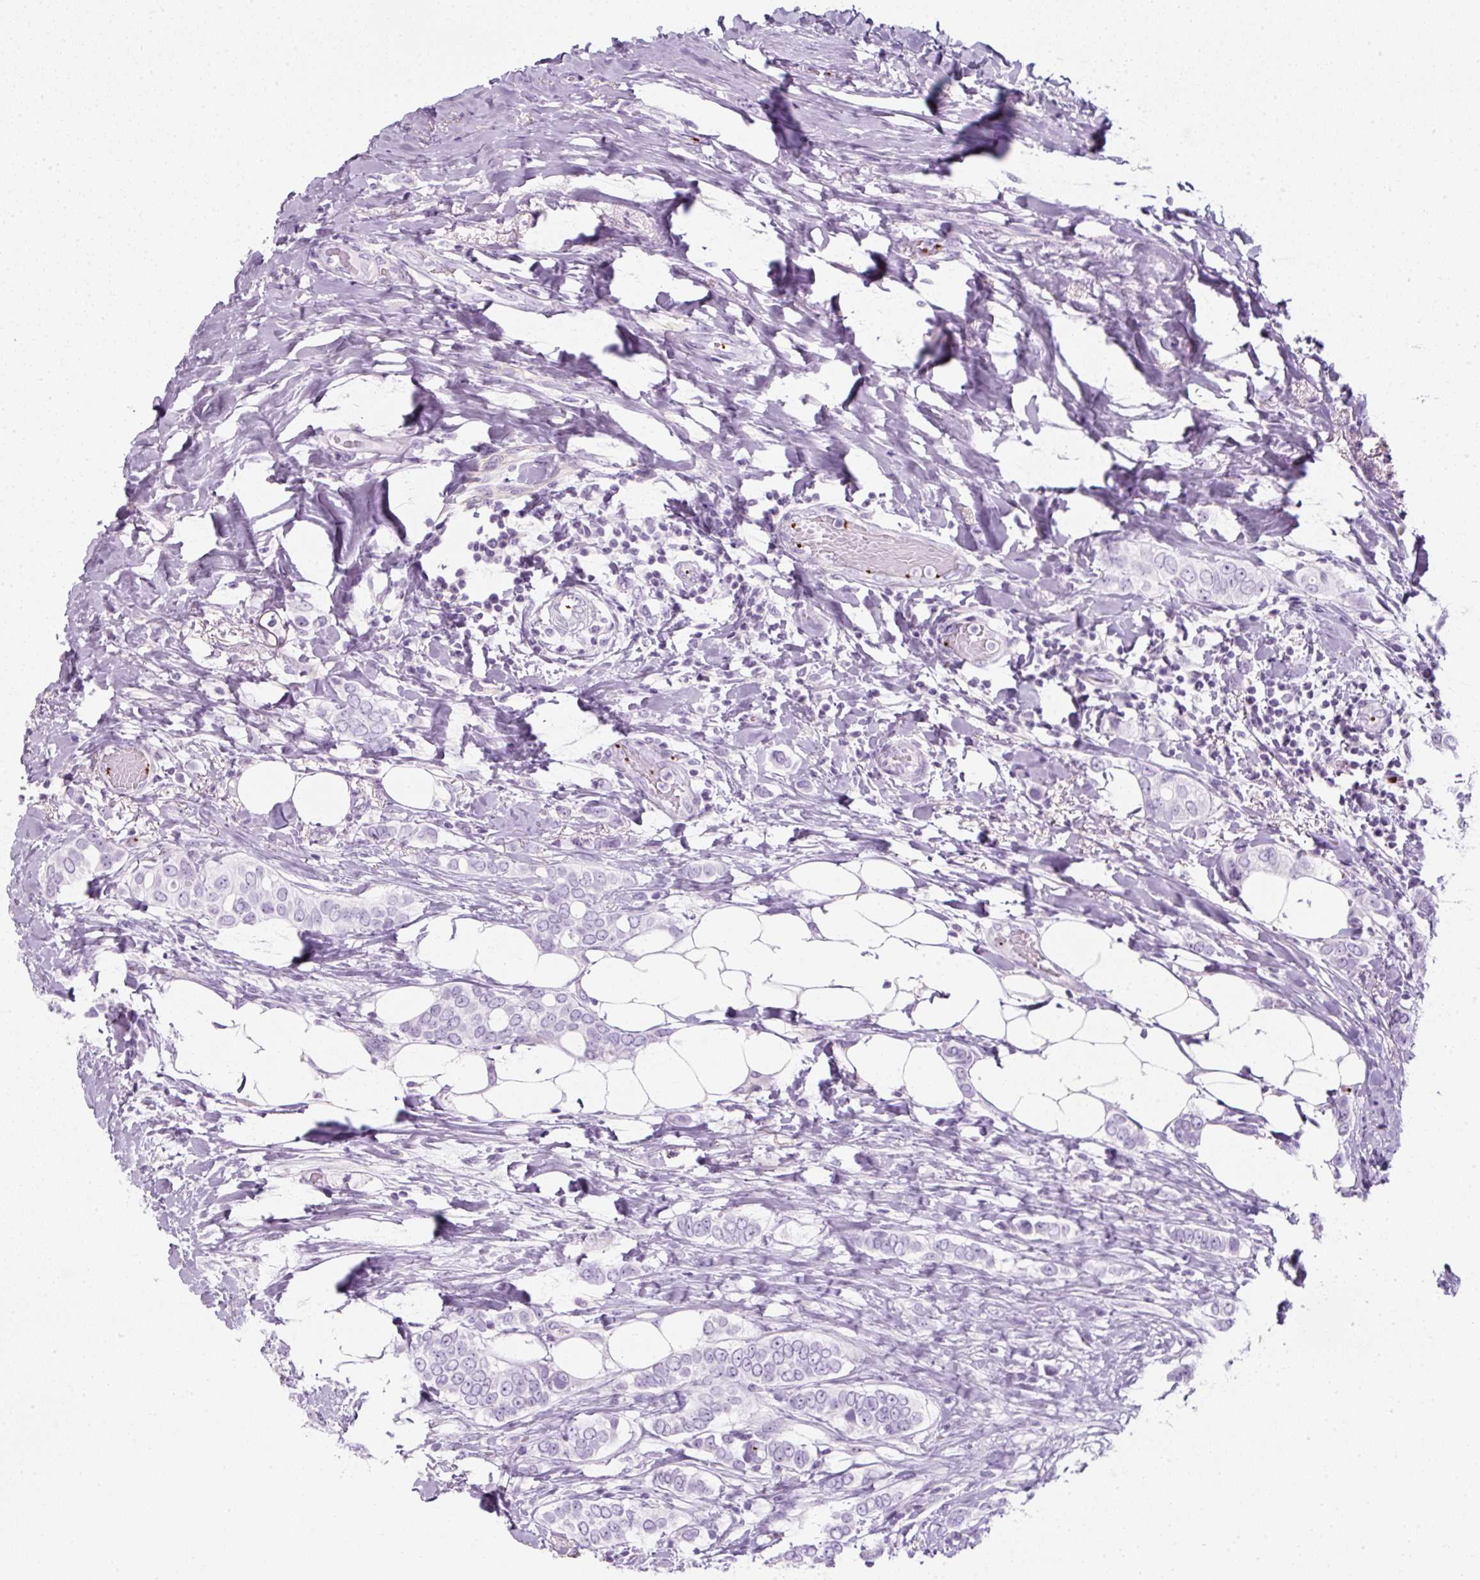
{"staining": {"intensity": "negative", "quantity": "none", "location": "none"}, "tissue": "breast cancer", "cell_type": "Tumor cells", "image_type": "cancer", "snomed": [{"axis": "morphology", "description": "Lobular carcinoma"}, {"axis": "topography", "description": "Breast"}], "caption": "Tumor cells show no significant expression in lobular carcinoma (breast).", "gene": "PF4V1", "patient": {"sex": "female", "age": 51}}